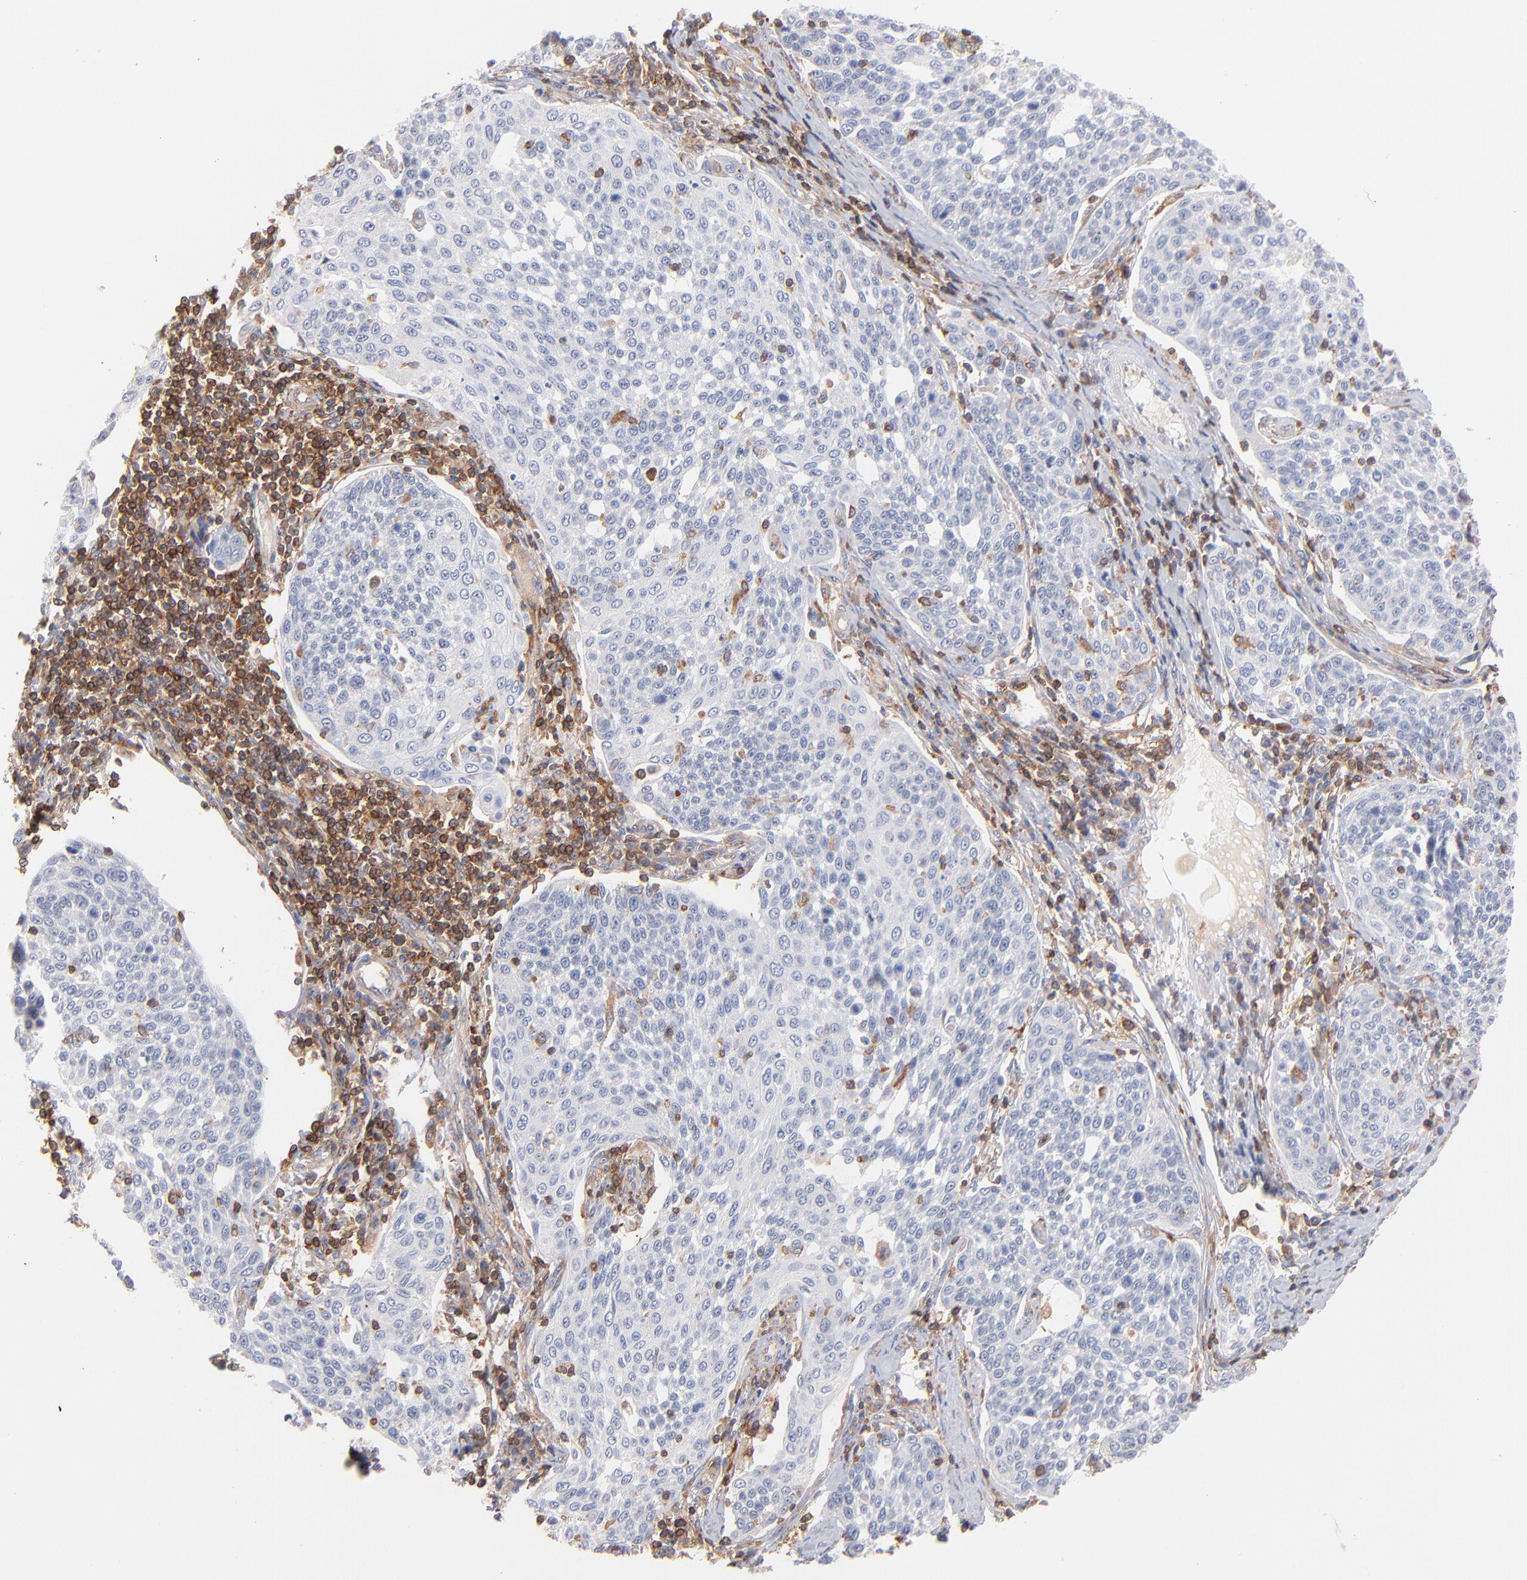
{"staining": {"intensity": "negative", "quantity": "none", "location": "none"}, "tissue": "cervical cancer", "cell_type": "Tumor cells", "image_type": "cancer", "snomed": [{"axis": "morphology", "description": "Squamous cell carcinoma, NOS"}, {"axis": "topography", "description": "Cervix"}], "caption": "Cervical cancer (squamous cell carcinoma) was stained to show a protein in brown. There is no significant positivity in tumor cells.", "gene": "WIPF1", "patient": {"sex": "female", "age": 34}}